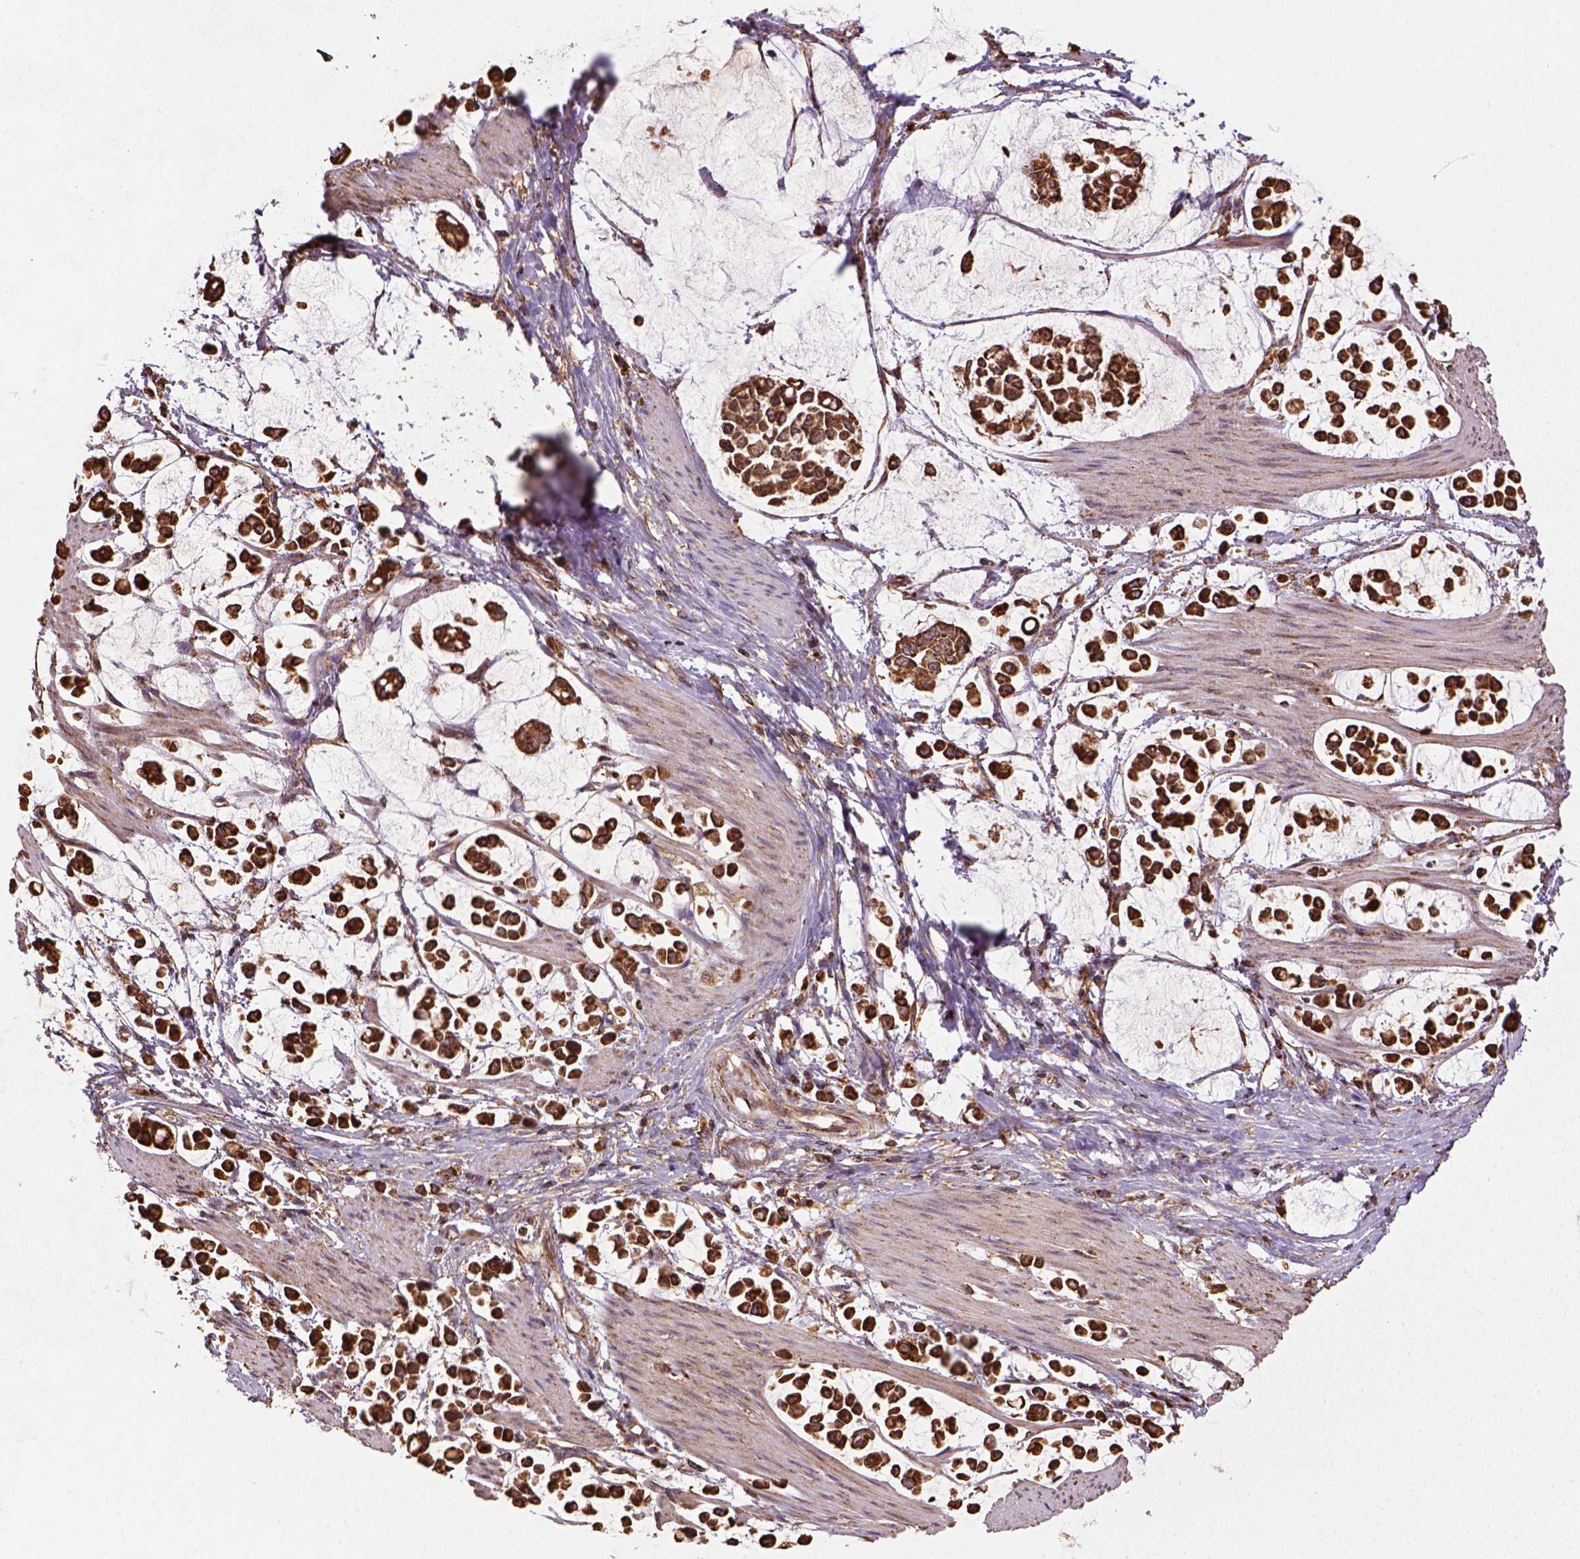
{"staining": {"intensity": "strong", "quantity": ">75%", "location": "cytoplasmic/membranous"}, "tissue": "stomach cancer", "cell_type": "Tumor cells", "image_type": "cancer", "snomed": [{"axis": "morphology", "description": "Adenocarcinoma, NOS"}, {"axis": "topography", "description": "Stomach"}], "caption": "Immunohistochemical staining of adenocarcinoma (stomach) exhibits high levels of strong cytoplasmic/membranous protein expression in about >75% of tumor cells.", "gene": "MAPK8IP3", "patient": {"sex": "male", "age": 82}}